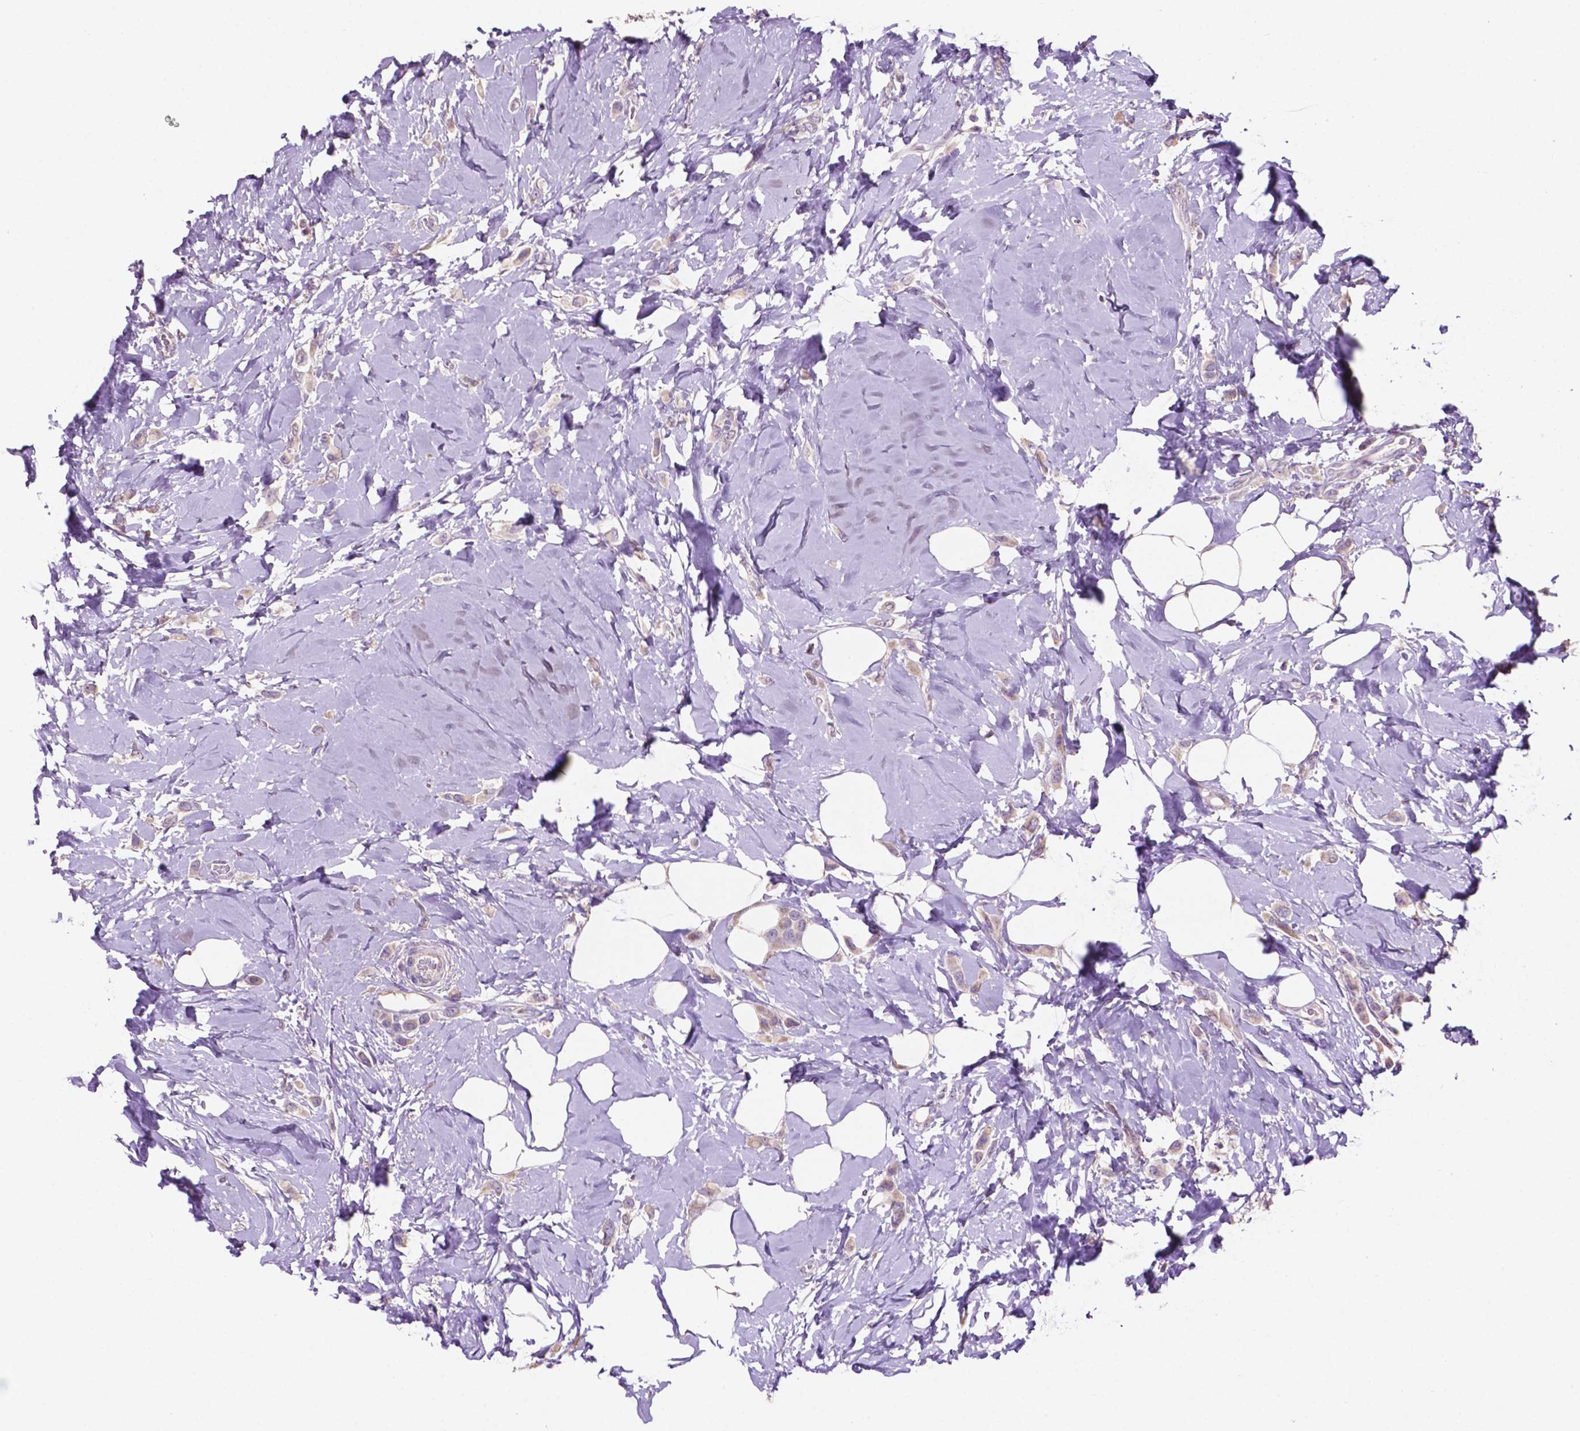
{"staining": {"intensity": "weak", "quantity": "25%-75%", "location": "cytoplasmic/membranous"}, "tissue": "breast cancer", "cell_type": "Tumor cells", "image_type": "cancer", "snomed": [{"axis": "morphology", "description": "Lobular carcinoma"}, {"axis": "topography", "description": "Breast"}], "caption": "Breast cancer (lobular carcinoma) stained with a brown dye demonstrates weak cytoplasmic/membranous positive expression in about 25%-75% of tumor cells.", "gene": "CLDN17", "patient": {"sex": "female", "age": 66}}